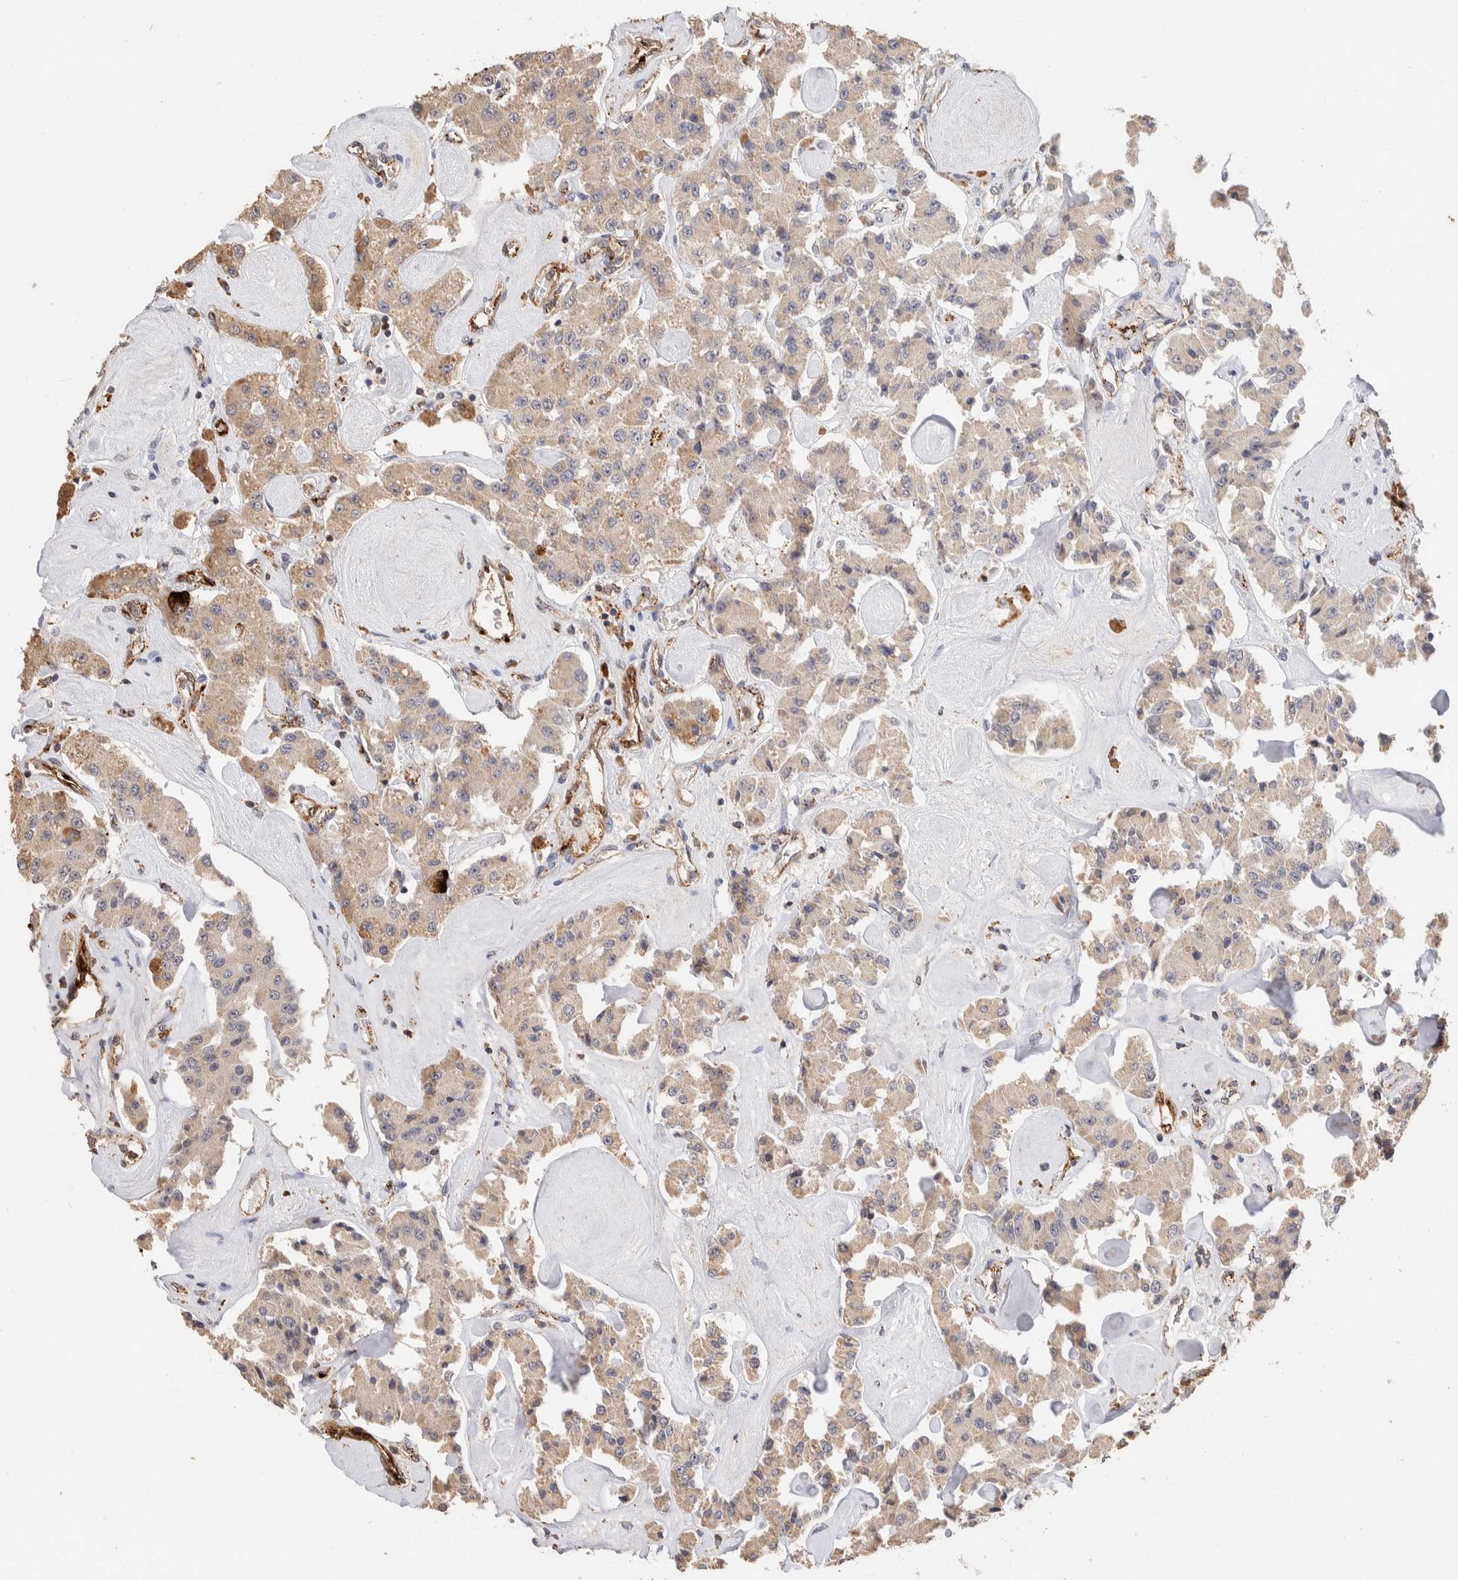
{"staining": {"intensity": "weak", "quantity": ">75%", "location": "cytoplasmic/membranous"}, "tissue": "carcinoid", "cell_type": "Tumor cells", "image_type": "cancer", "snomed": [{"axis": "morphology", "description": "Carcinoid, malignant, NOS"}, {"axis": "topography", "description": "Pancreas"}], "caption": "Immunohistochemistry histopathology image of human malignant carcinoid stained for a protein (brown), which reveals low levels of weak cytoplasmic/membranous positivity in approximately >75% of tumor cells.", "gene": "NSMAF", "patient": {"sex": "male", "age": 41}}